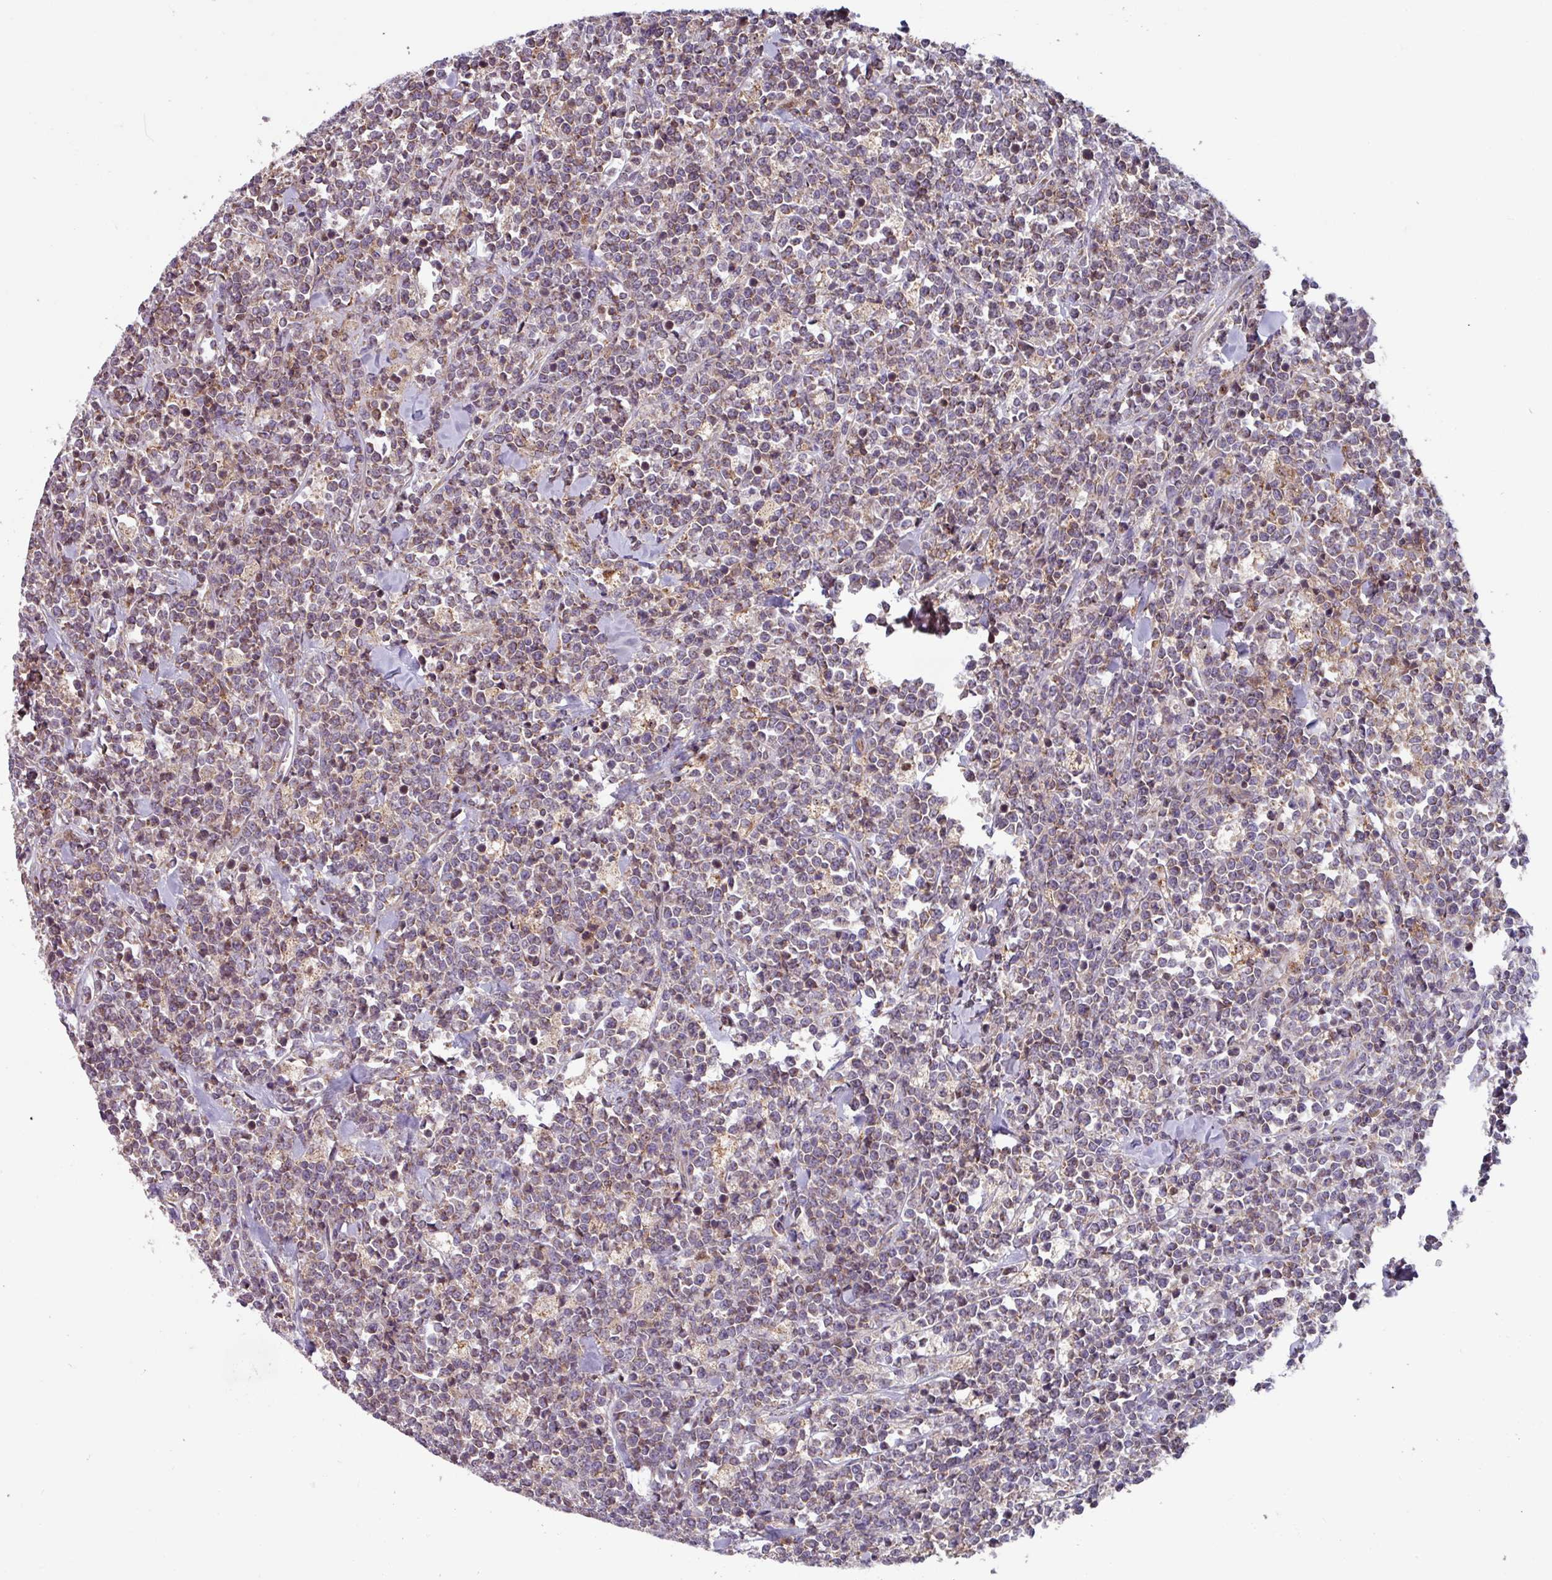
{"staining": {"intensity": "weak", "quantity": "25%-75%", "location": "cytoplasmic/membranous"}, "tissue": "lymphoma", "cell_type": "Tumor cells", "image_type": "cancer", "snomed": [{"axis": "morphology", "description": "Malignant lymphoma, non-Hodgkin's type, High grade"}, {"axis": "topography", "description": "Small intestine"}, {"axis": "topography", "description": "Colon"}], "caption": "Weak cytoplasmic/membranous positivity is appreciated in about 25%-75% of tumor cells in high-grade malignant lymphoma, non-Hodgkin's type.", "gene": "PLEKHD1", "patient": {"sex": "male", "age": 8}}